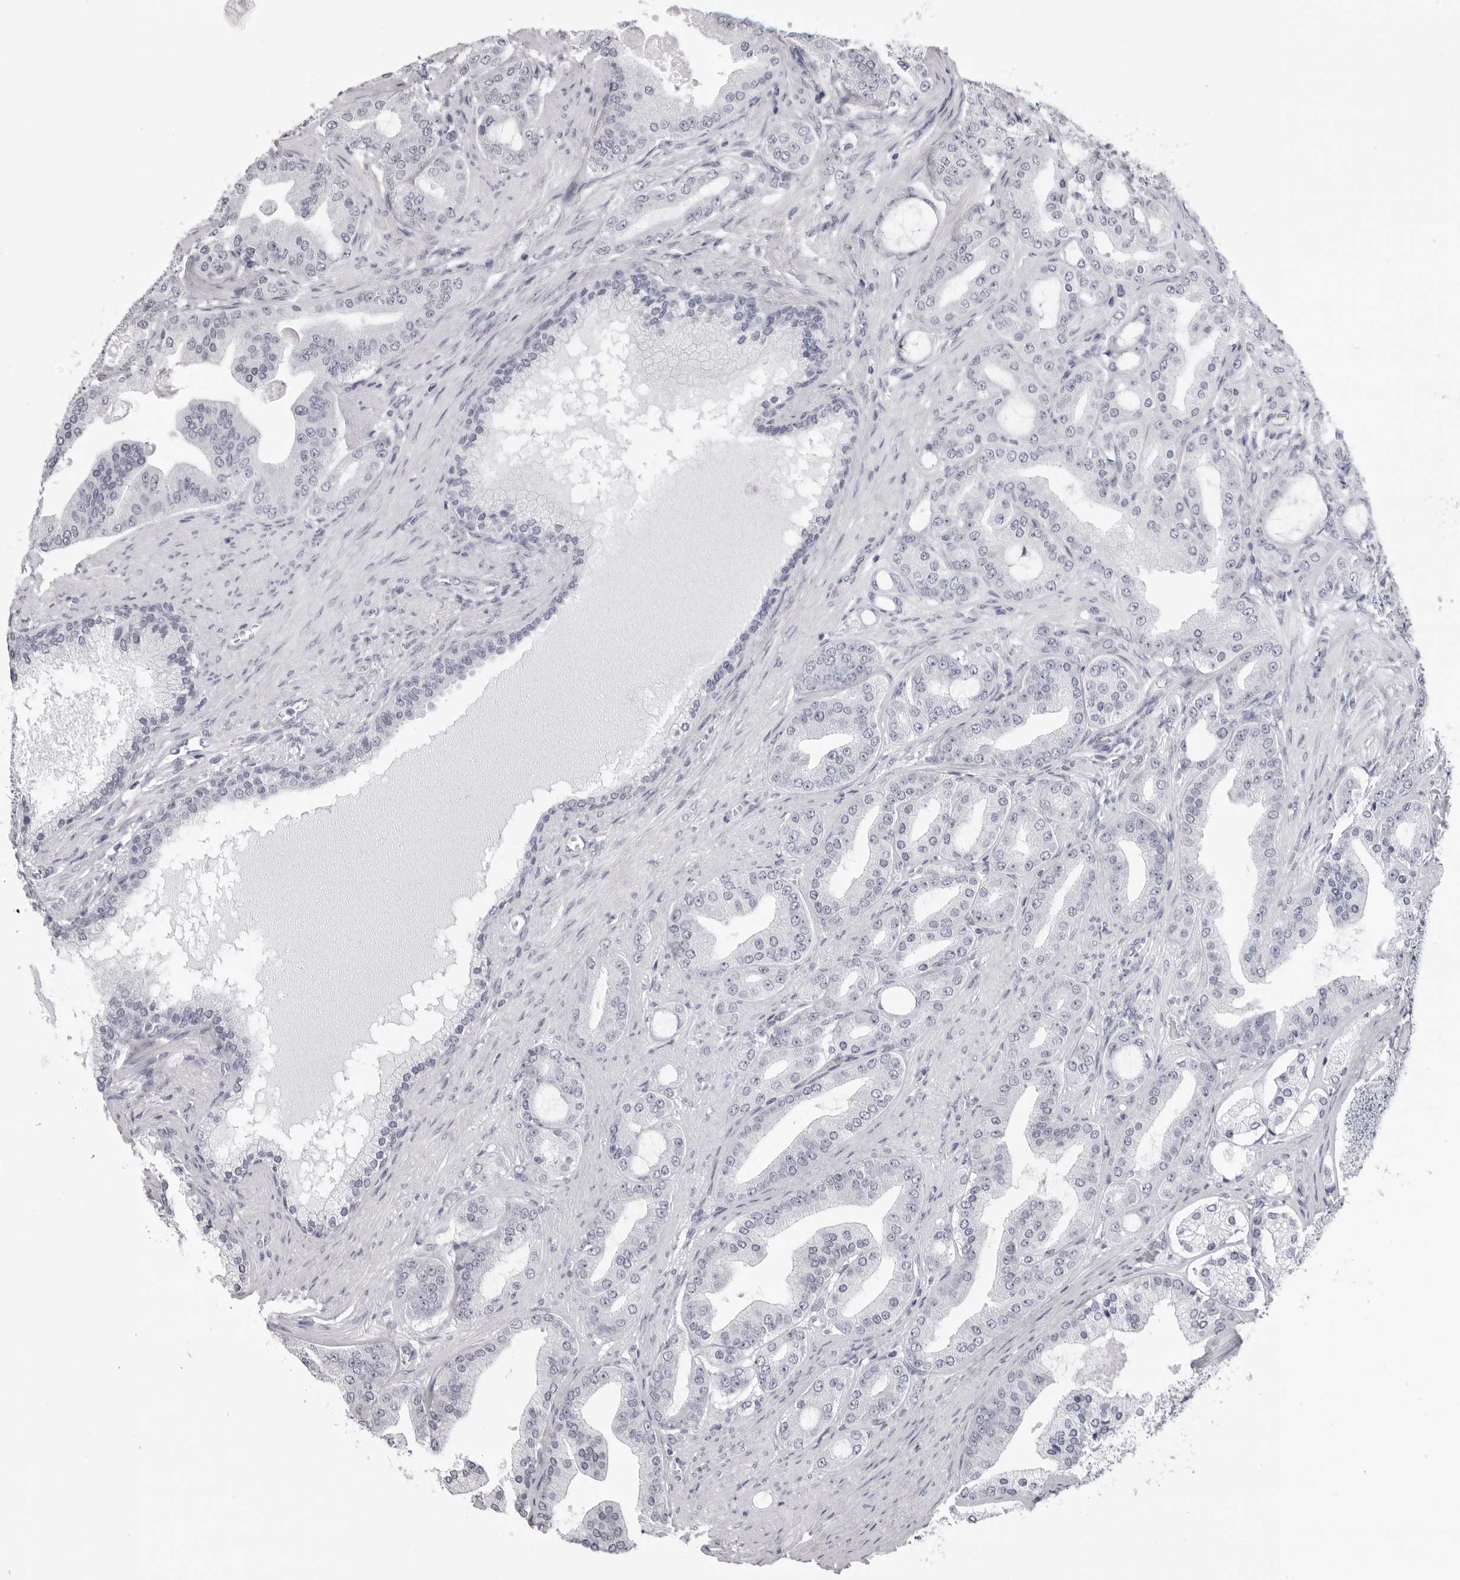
{"staining": {"intensity": "negative", "quantity": "none", "location": "none"}, "tissue": "prostate cancer", "cell_type": "Tumor cells", "image_type": "cancer", "snomed": [{"axis": "morphology", "description": "Adenocarcinoma, High grade"}, {"axis": "topography", "description": "Prostate"}], "caption": "Immunohistochemical staining of human high-grade adenocarcinoma (prostate) demonstrates no significant positivity in tumor cells.", "gene": "DNALI1", "patient": {"sex": "male", "age": 60}}